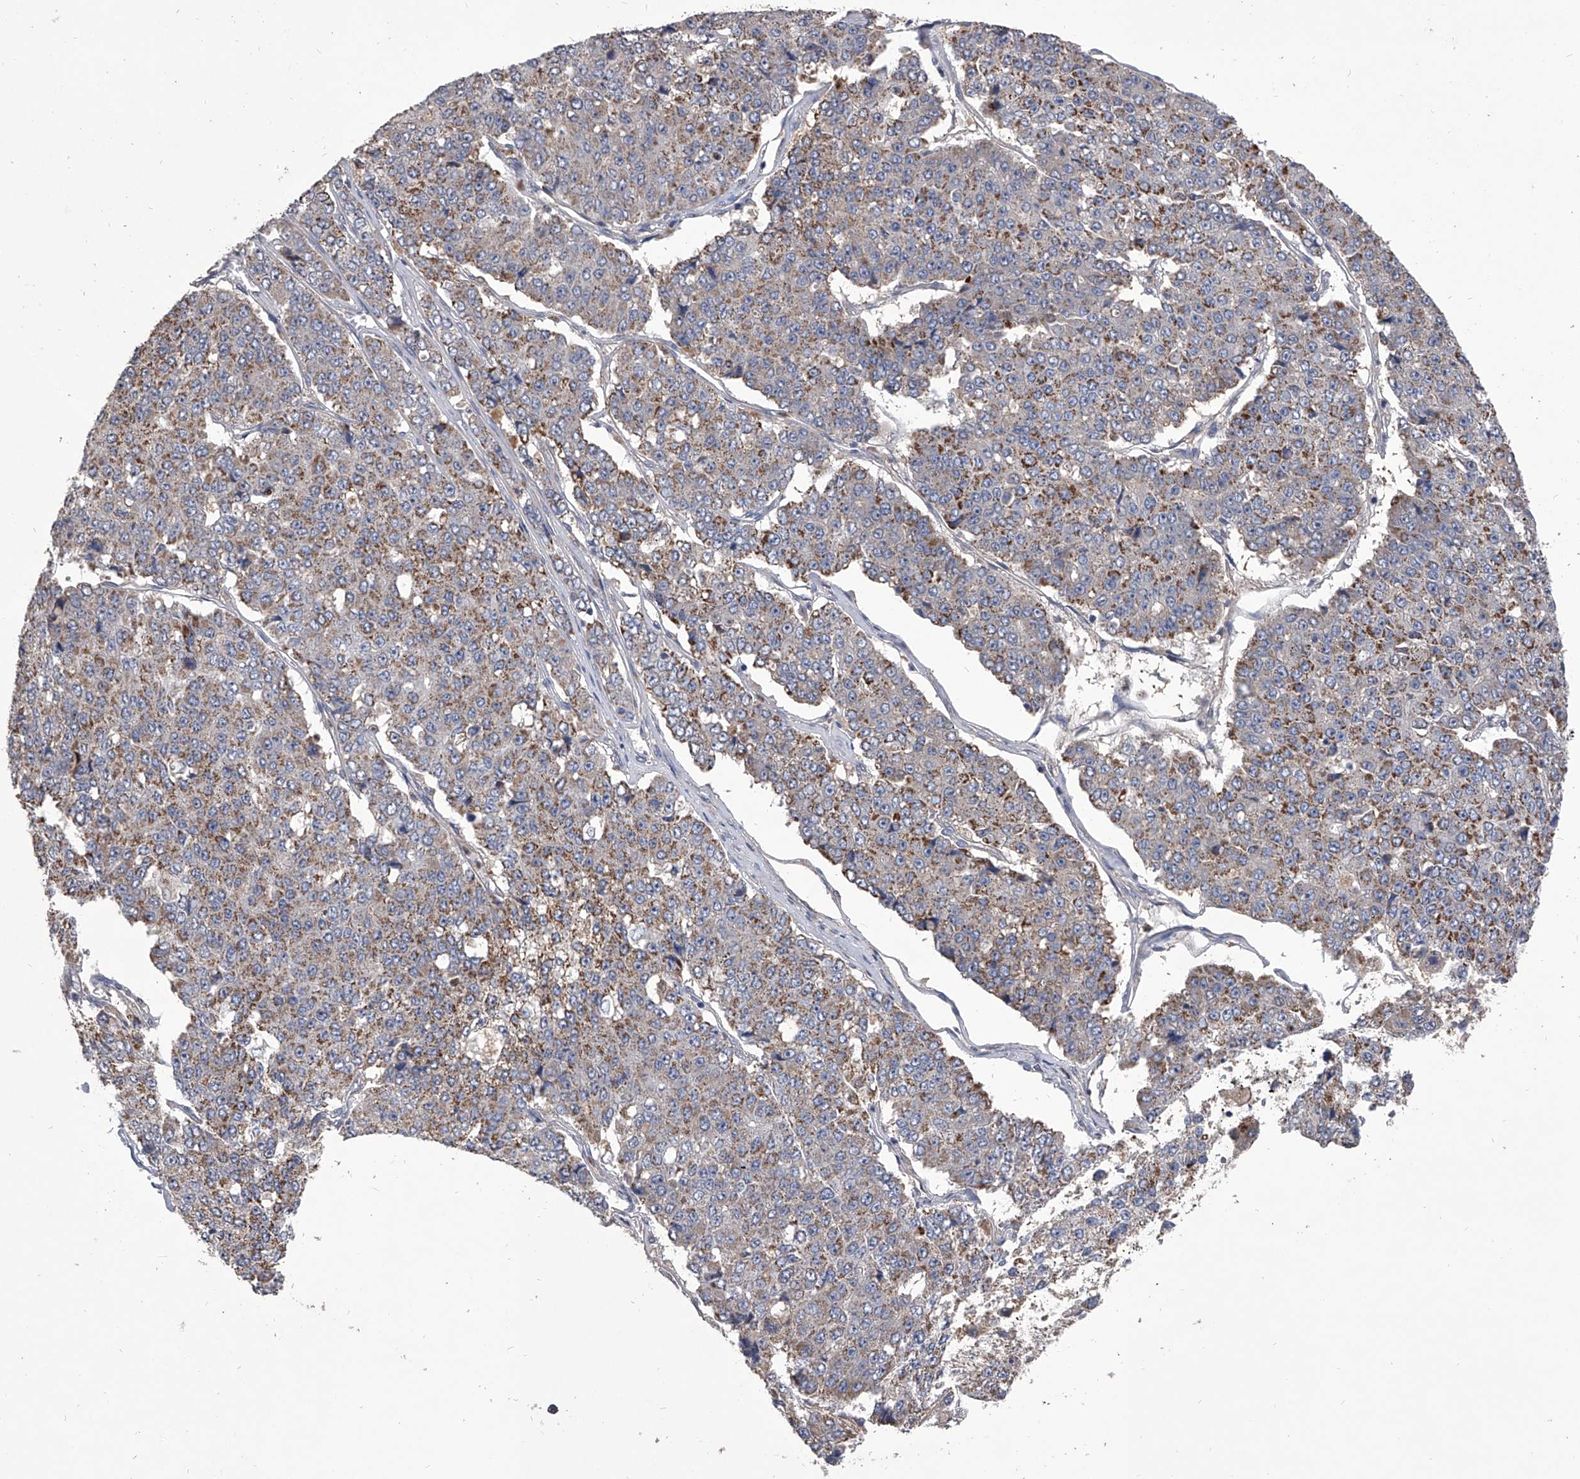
{"staining": {"intensity": "moderate", "quantity": "25%-75%", "location": "cytoplasmic/membranous"}, "tissue": "pancreatic cancer", "cell_type": "Tumor cells", "image_type": "cancer", "snomed": [{"axis": "morphology", "description": "Adenocarcinoma, NOS"}, {"axis": "topography", "description": "Pancreas"}], "caption": "Protein staining of adenocarcinoma (pancreatic) tissue exhibits moderate cytoplasmic/membranous positivity in about 25%-75% of tumor cells. (DAB = brown stain, brightfield microscopy at high magnification).", "gene": "NRP1", "patient": {"sex": "male", "age": 50}}